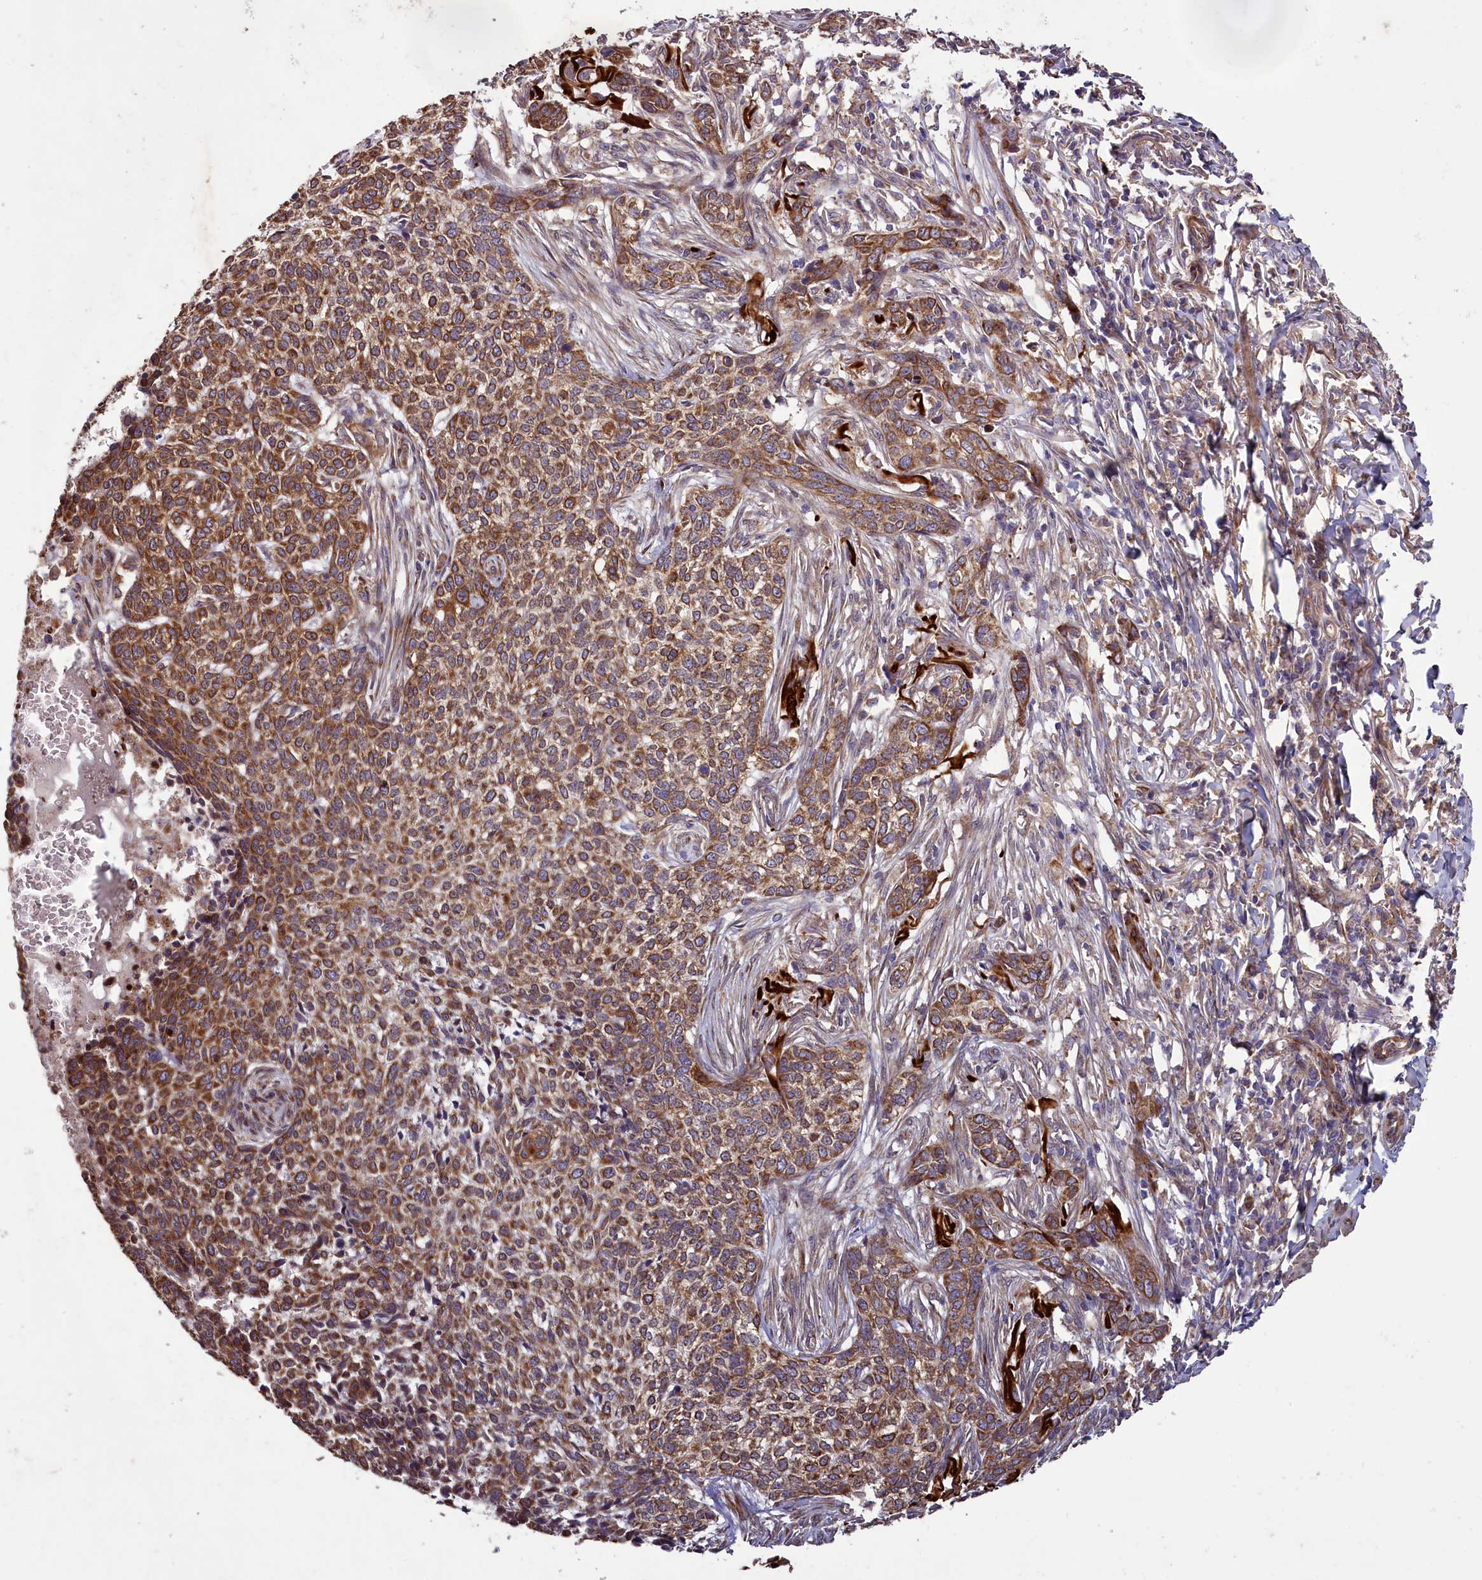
{"staining": {"intensity": "moderate", "quantity": ">75%", "location": "cytoplasmic/membranous"}, "tissue": "skin cancer", "cell_type": "Tumor cells", "image_type": "cancer", "snomed": [{"axis": "morphology", "description": "Basal cell carcinoma"}, {"axis": "topography", "description": "Skin"}], "caption": "The image reveals staining of skin cancer, revealing moderate cytoplasmic/membranous protein positivity (brown color) within tumor cells. Nuclei are stained in blue.", "gene": "ACAD8", "patient": {"sex": "male", "age": 85}}